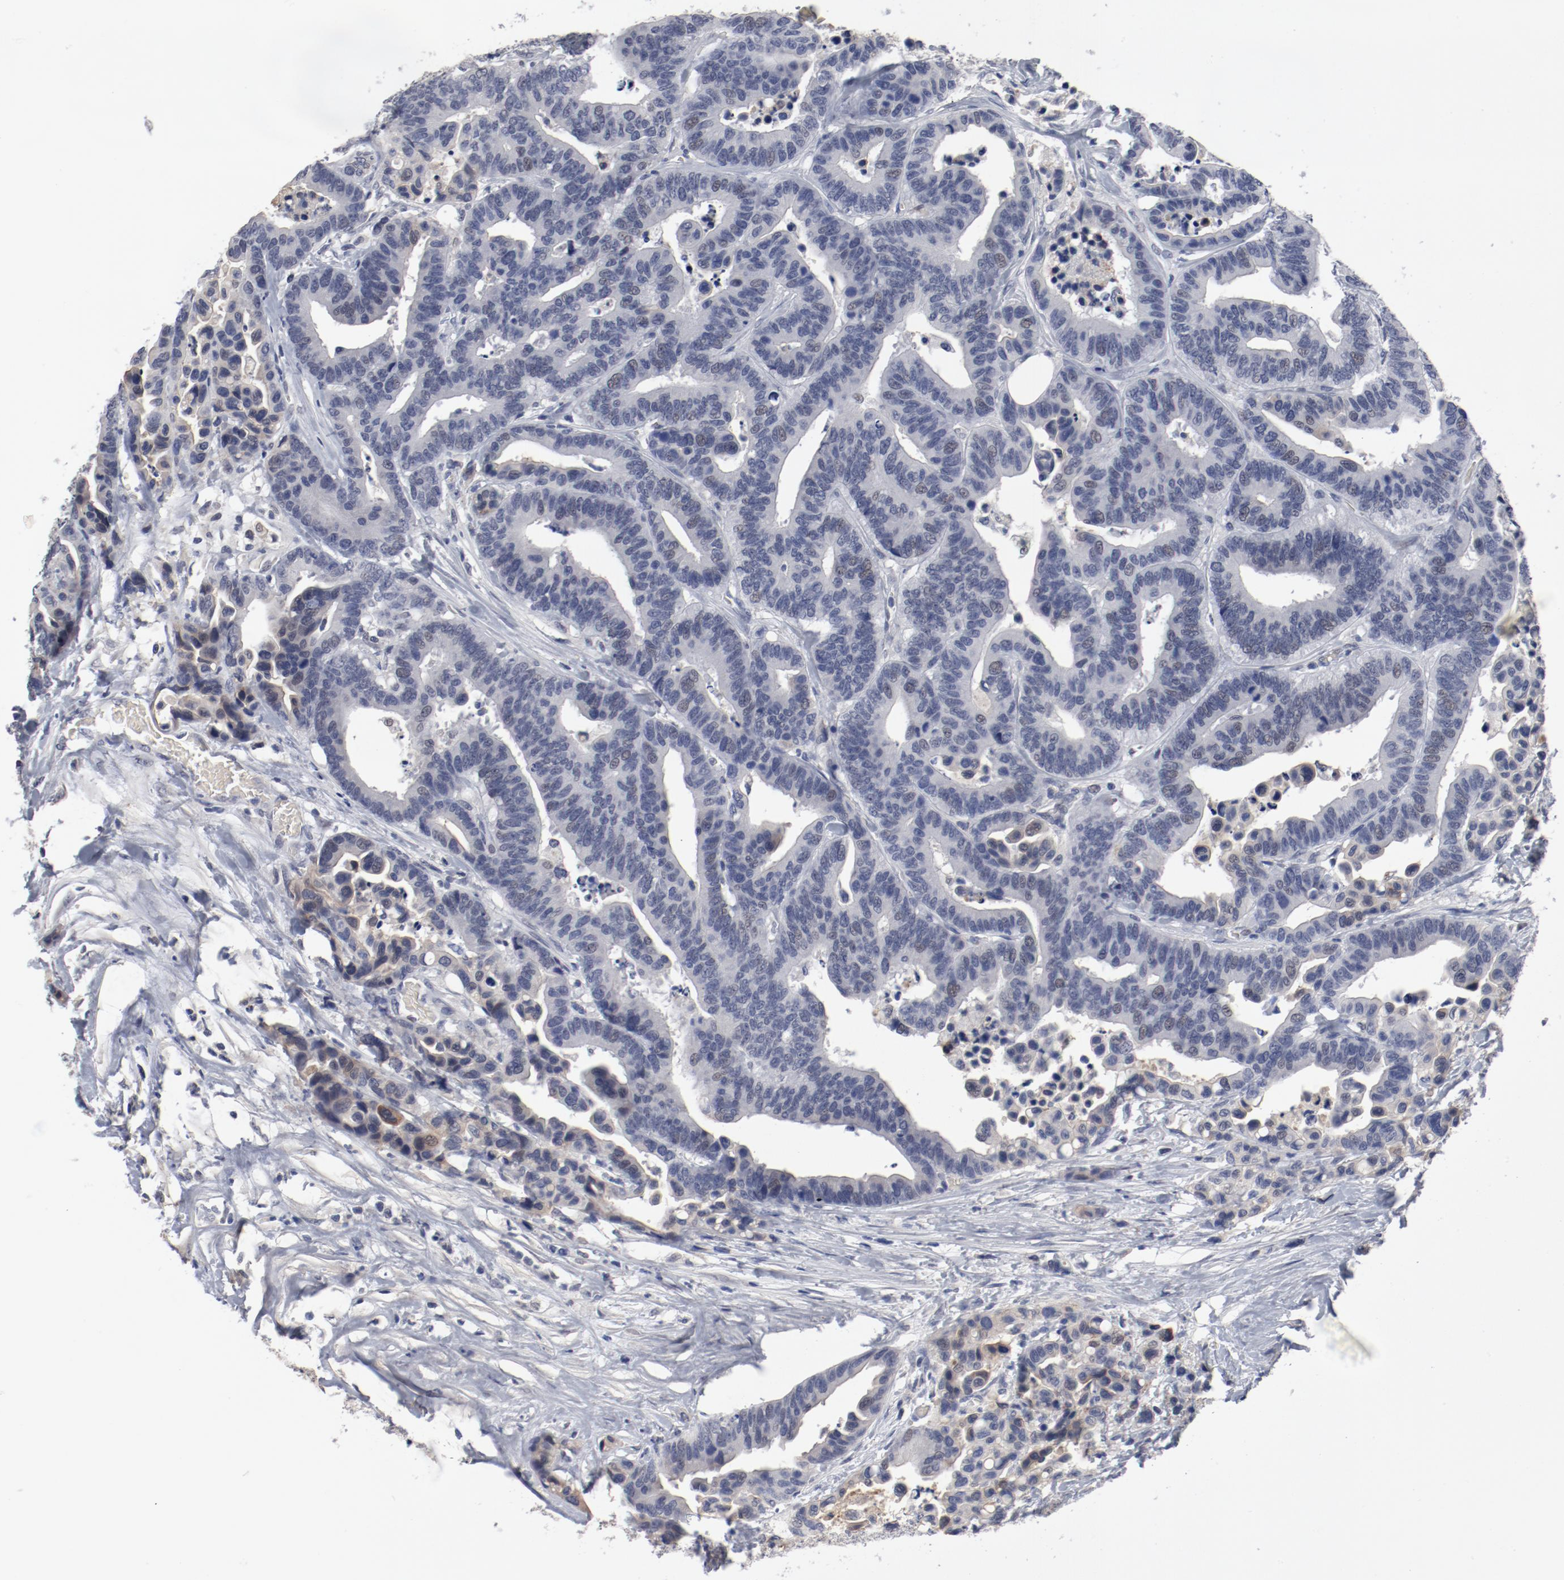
{"staining": {"intensity": "negative", "quantity": "none", "location": "none"}, "tissue": "colorectal cancer", "cell_type": "Tumor cells", "image_type": "cancer", "snomed": [{"axis": "morphology", "description": "Adenocarcinoma, NOS"}, {"axis": "topography", "description": "Colon"}], "caption": "Immunohistochemistry (IHC) of human colorectal adenocarcinoma exhibits no staining in tumor cells.", "gene": "ANKLE2", "patient": {"sex": "male", "age": 82}}